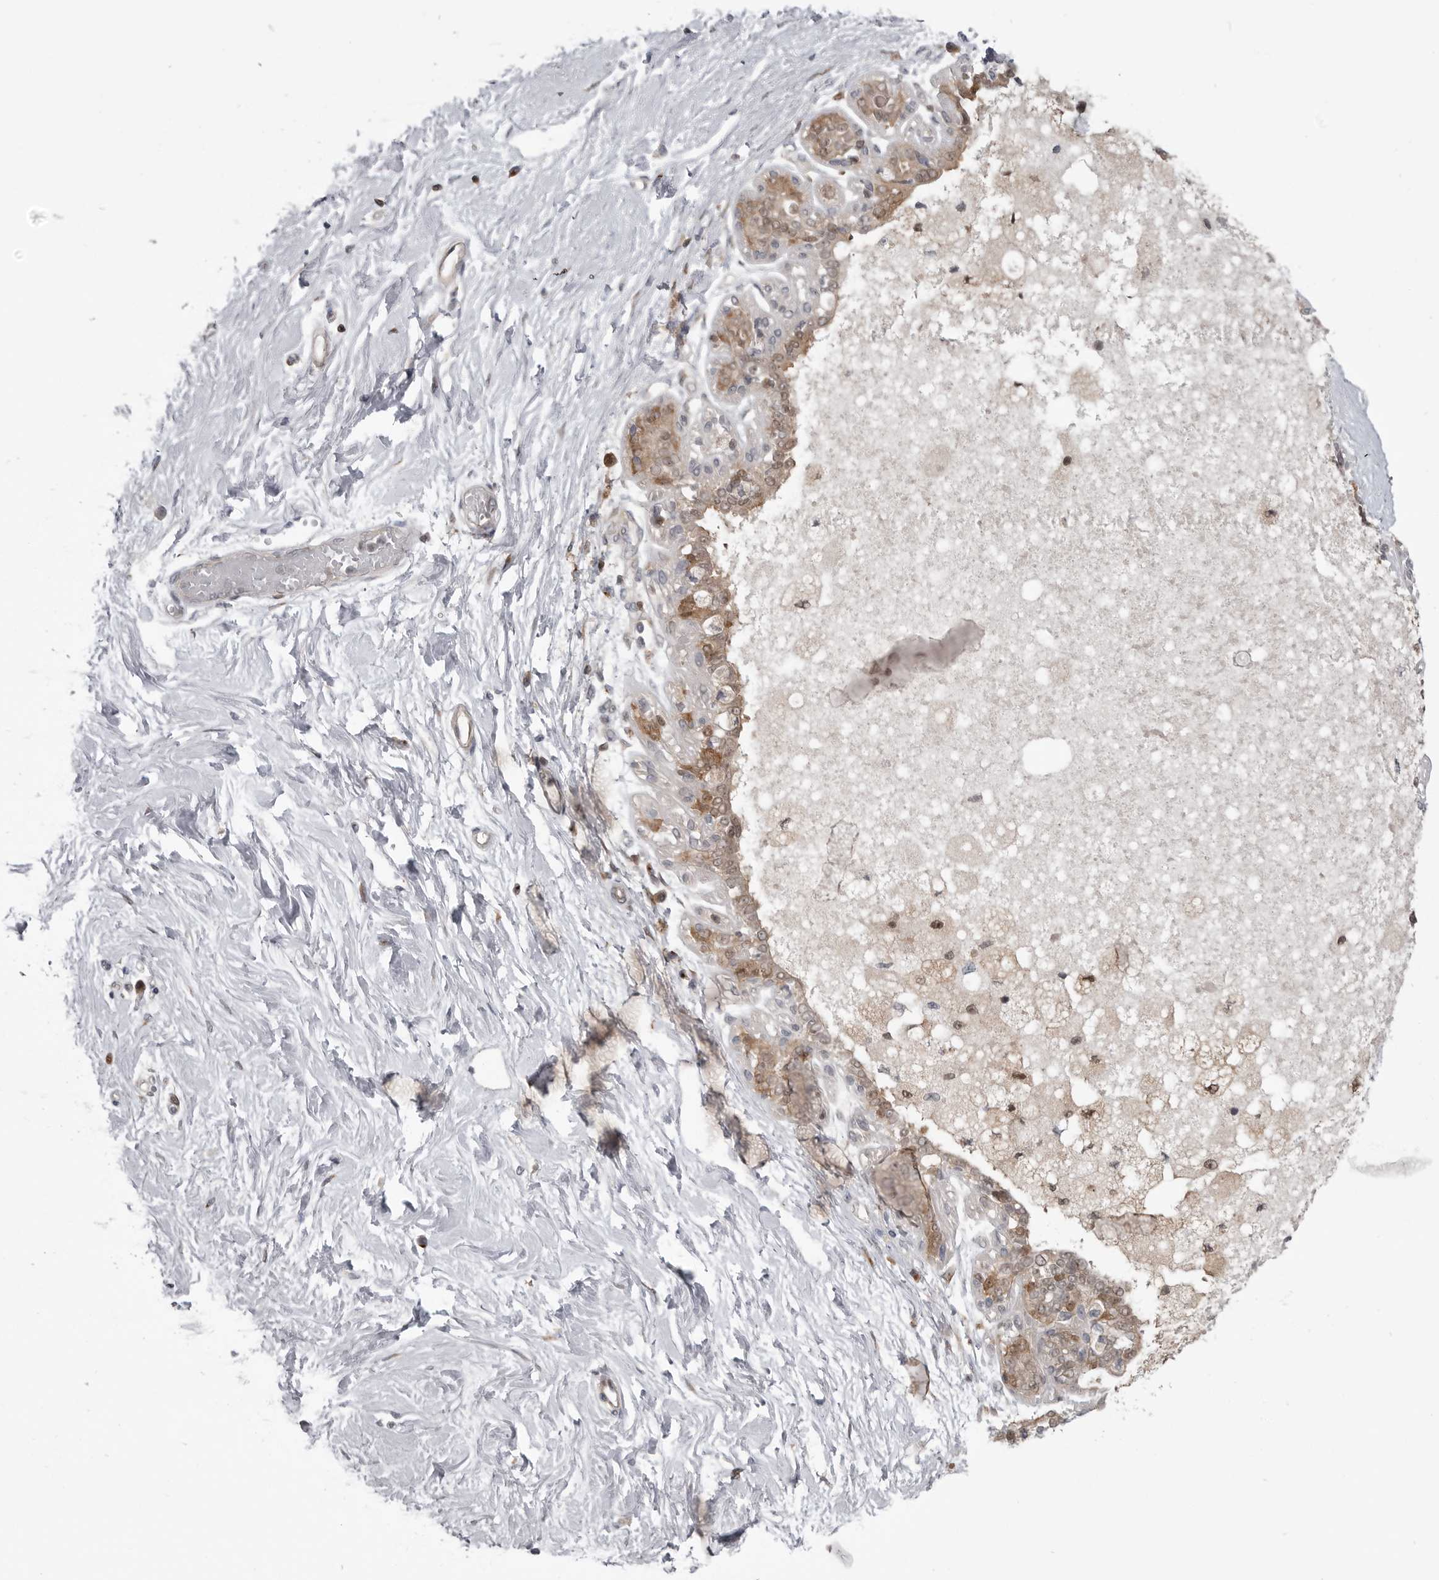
{"staining": {"intensity": "negative", "quantity": "none", "location": "none"}, "tissue": "breast", "cell_type": "Adipocytes", "image_type": "normal", "snomed": [{"axis": "morphology", "description": "Normal tissue, NOS"}, {"axis": "topography", "description": "Breast"}], "caption": "This is an IHC image of benign human breast. There is no staining in adipocytes.", "gene": "MAPK13", "patient": {"sex": "female", "age": 45}}